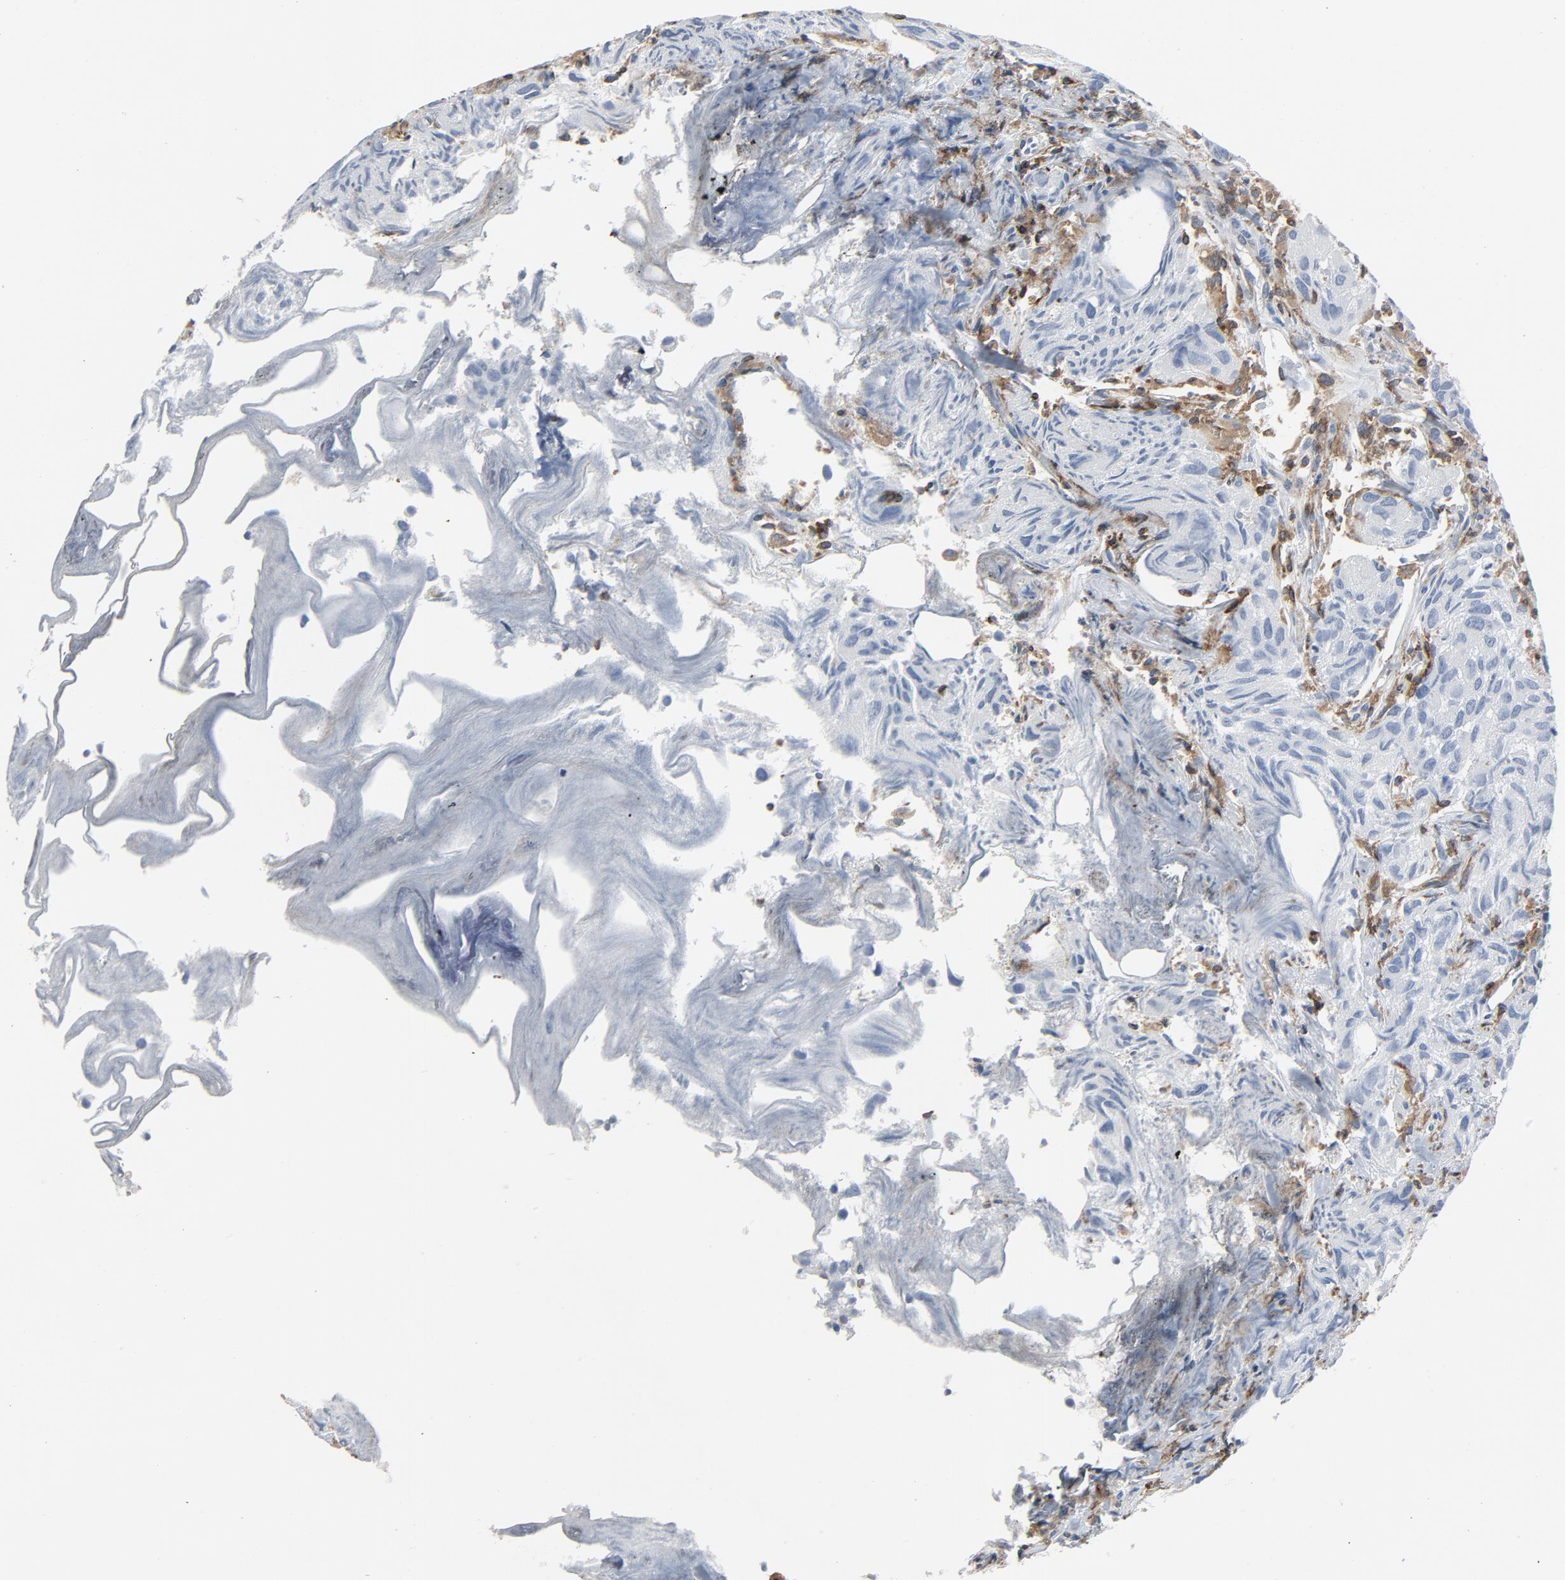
{"staining": {"intensity": "negative", "quantity": "none", "location": "none"}, "tissue": "urothelial cancer", "cell_type": "Tumor cells", "image_type": "cancer", "snomed": [{"axis": "morphology", "description": "Urothelial carcinoma, High grade"}, {"axis": "topography", "description": "Urinary bladder"}], "caption": "This is an IHC image of human urothelial cancer. There is no staining in tumor cells.", "gene": "LCP2", "patient": {"sex": "female", "age": 75}}